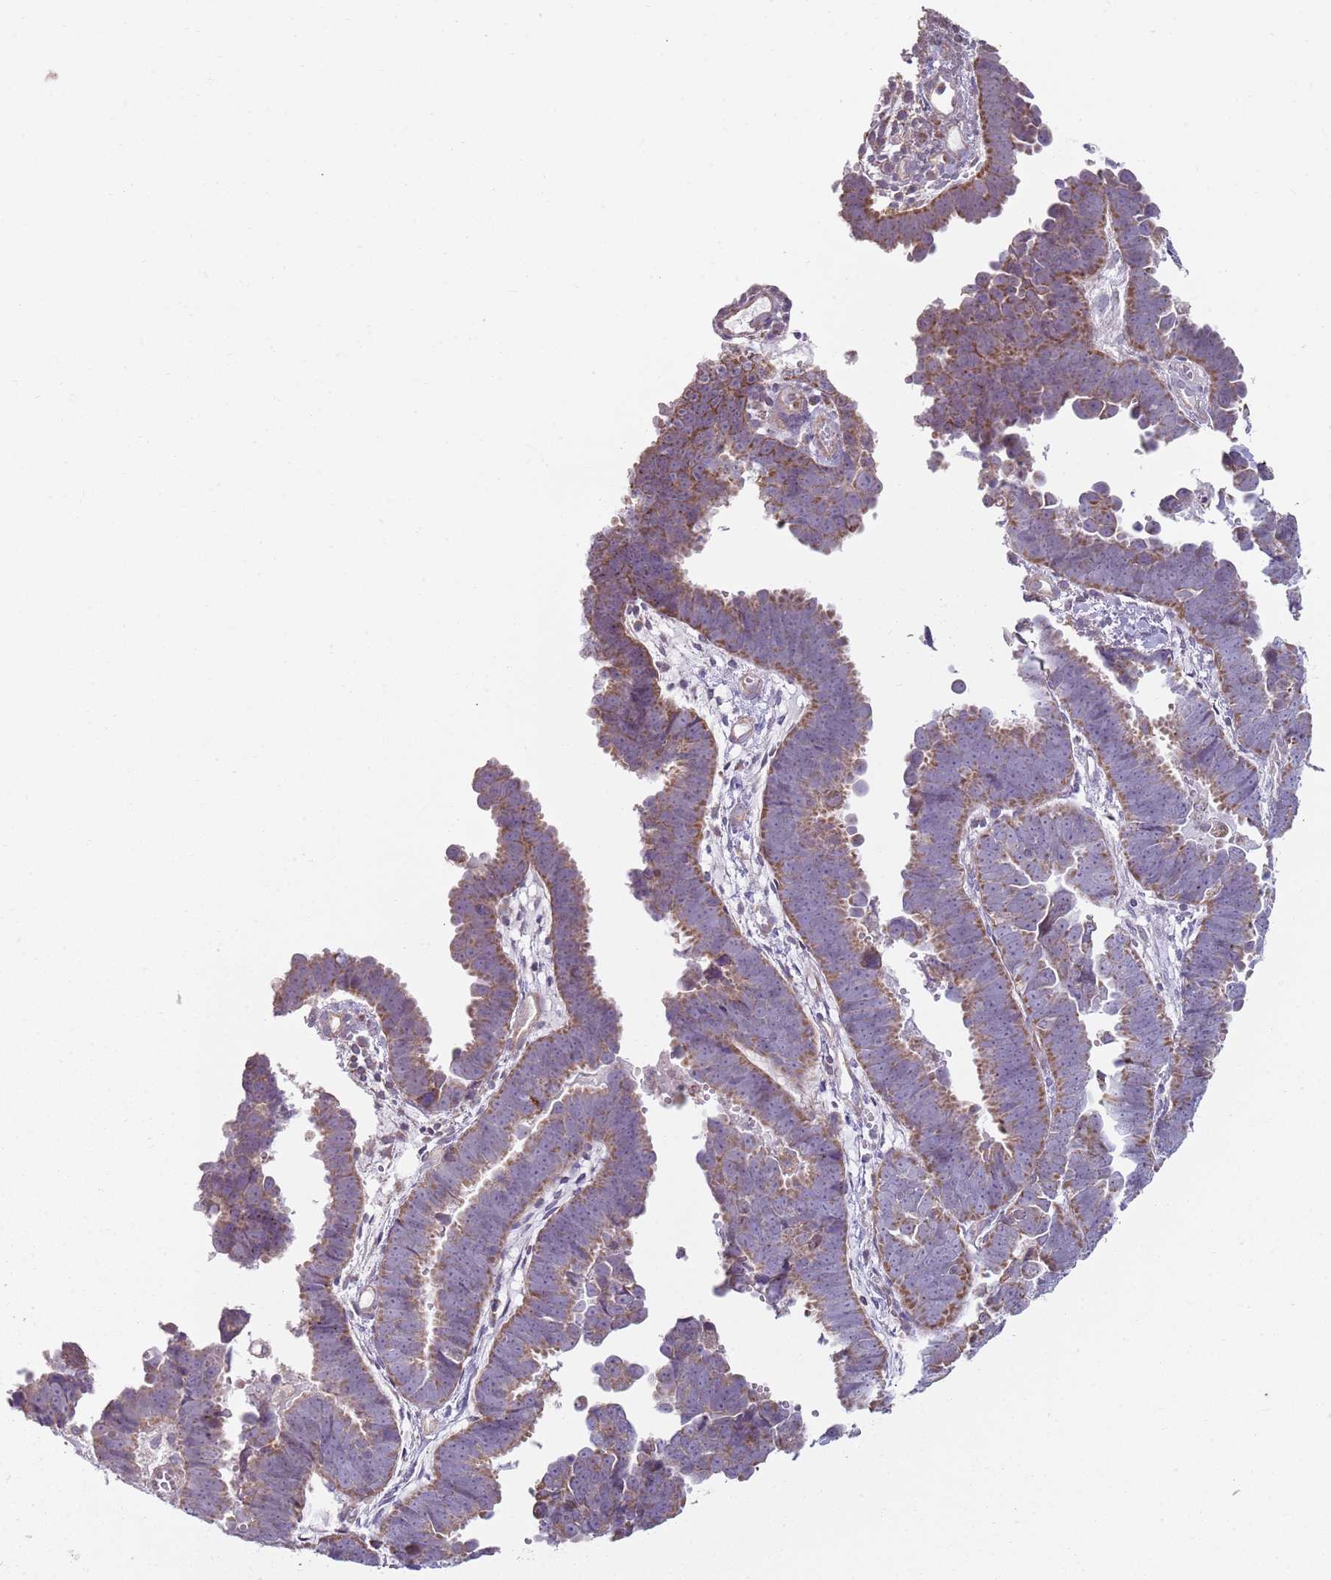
{"staining": {"intensity": "moderate", "quantity": "25%-75%", "location": "cytoplasmic/membranous"}, "tissue": "endometrial cancer", "cell_type": "Tumor cells", "image_type": "cancer", "snomed": [{"axis": "morphology", "description": "Adenocarcinoma, NOS"}, {"axis": "topography", "description": "Endometrium"}], "caption": "Immunohistochemistry staining of endometrial adenocarcinoma, which shows medium levels of moderate cytoplasmic/membranous expression in about 25%-75% of tumor cells indicating moderate cytoplasmic/membranous protein expression. The staining was performed using DAB (brown) for protein detection and nuclei were counterstained in hematoxylin (blue).", "gene": "GAS8", "patient": {"sex": "female", "age": 75}}